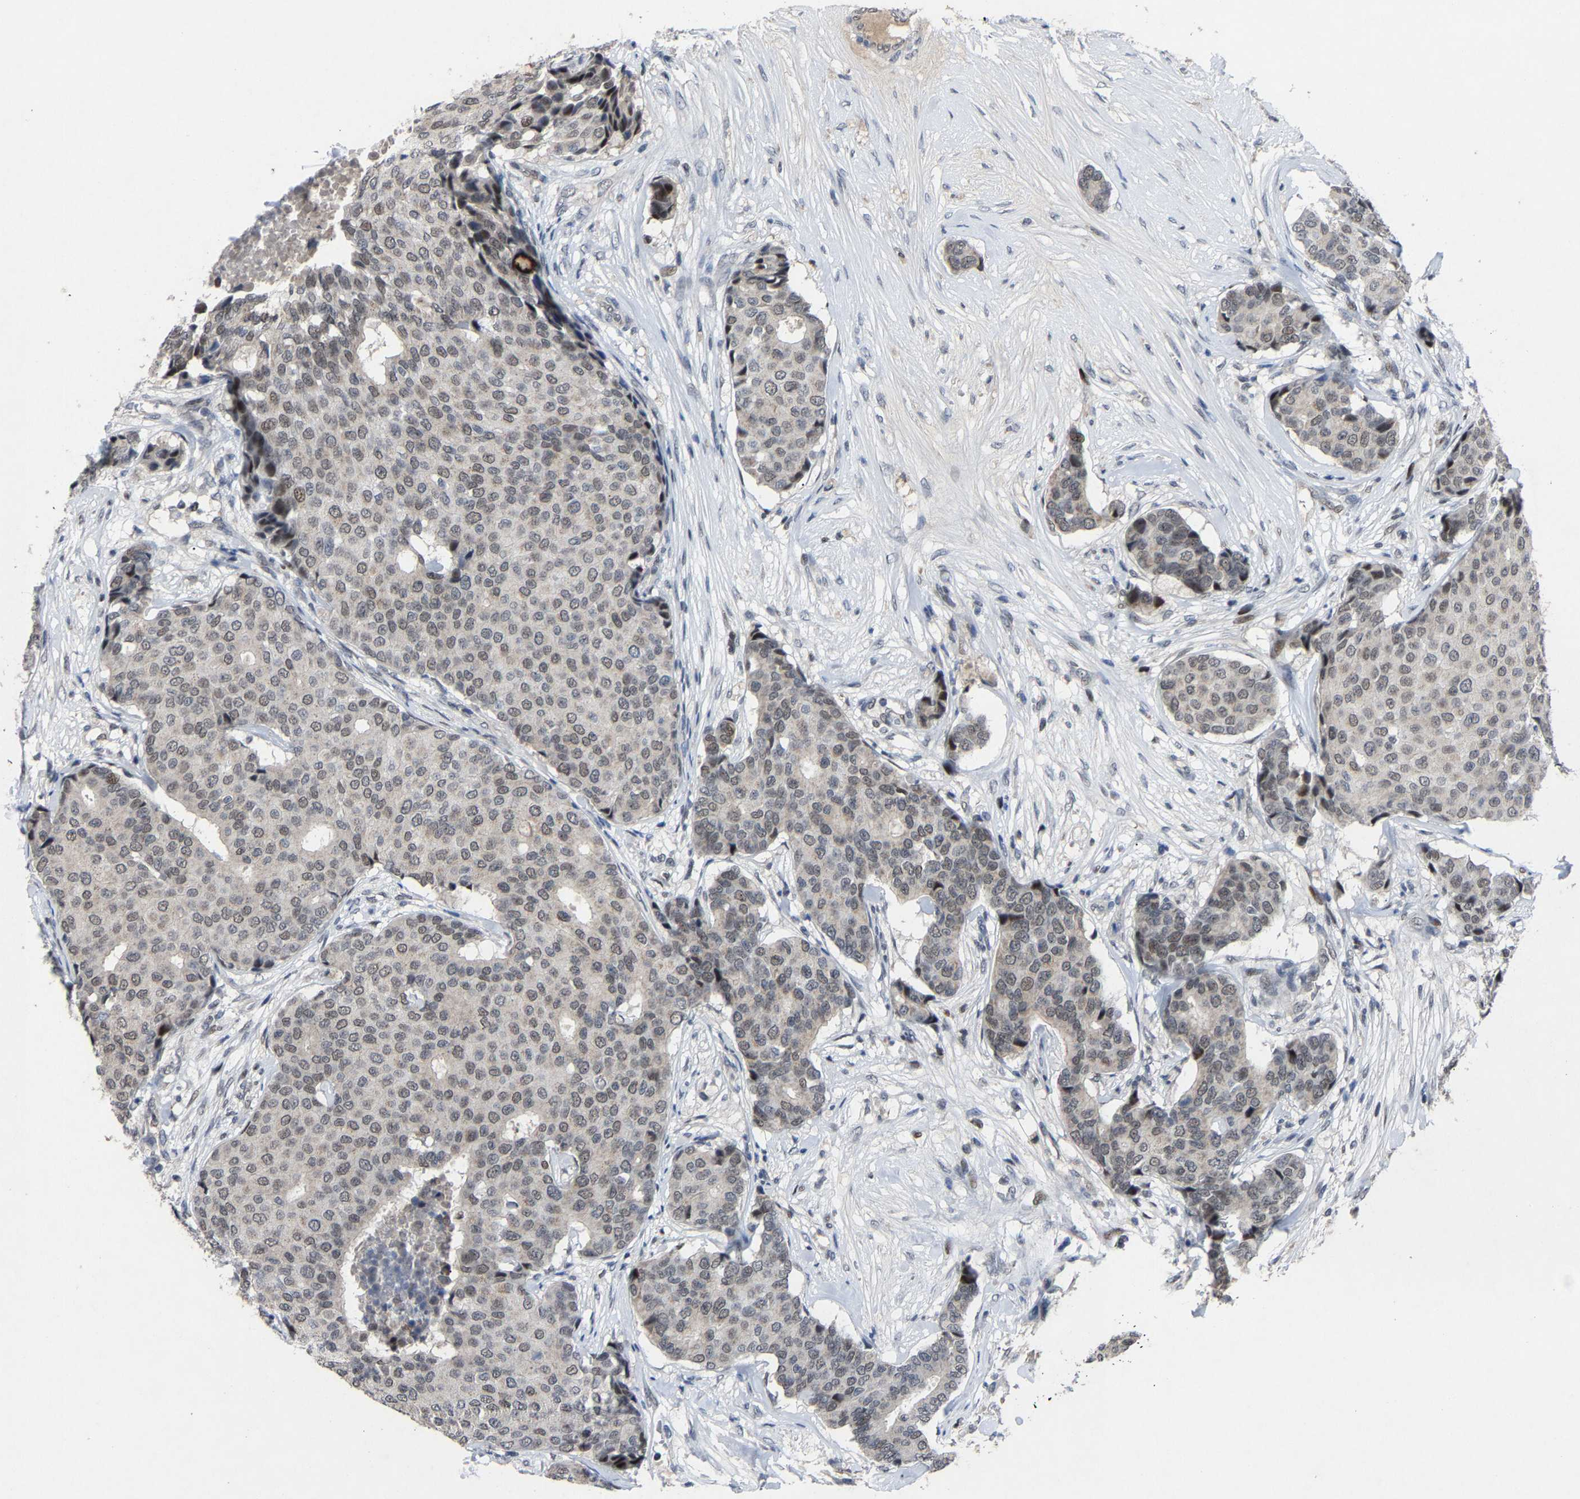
{"staining": {"intensity": "weak", "quantity": ">75%", "location": "nuclear"}, "tissue": "breast cancer", "cell_type": "Tumor cells", "image_type": "cancer", "snomed": [{"axis": "morphology", "description": "Duct carcinoma"}, {"axis": "topography", "description": "Breast"}], "caption": "Tumor cells display low levels of weak nuclear positivity in approximately >75% of cells in breast cancer.", "gene": "LSM8", "patient": {"sex": "female", "age": 75}}